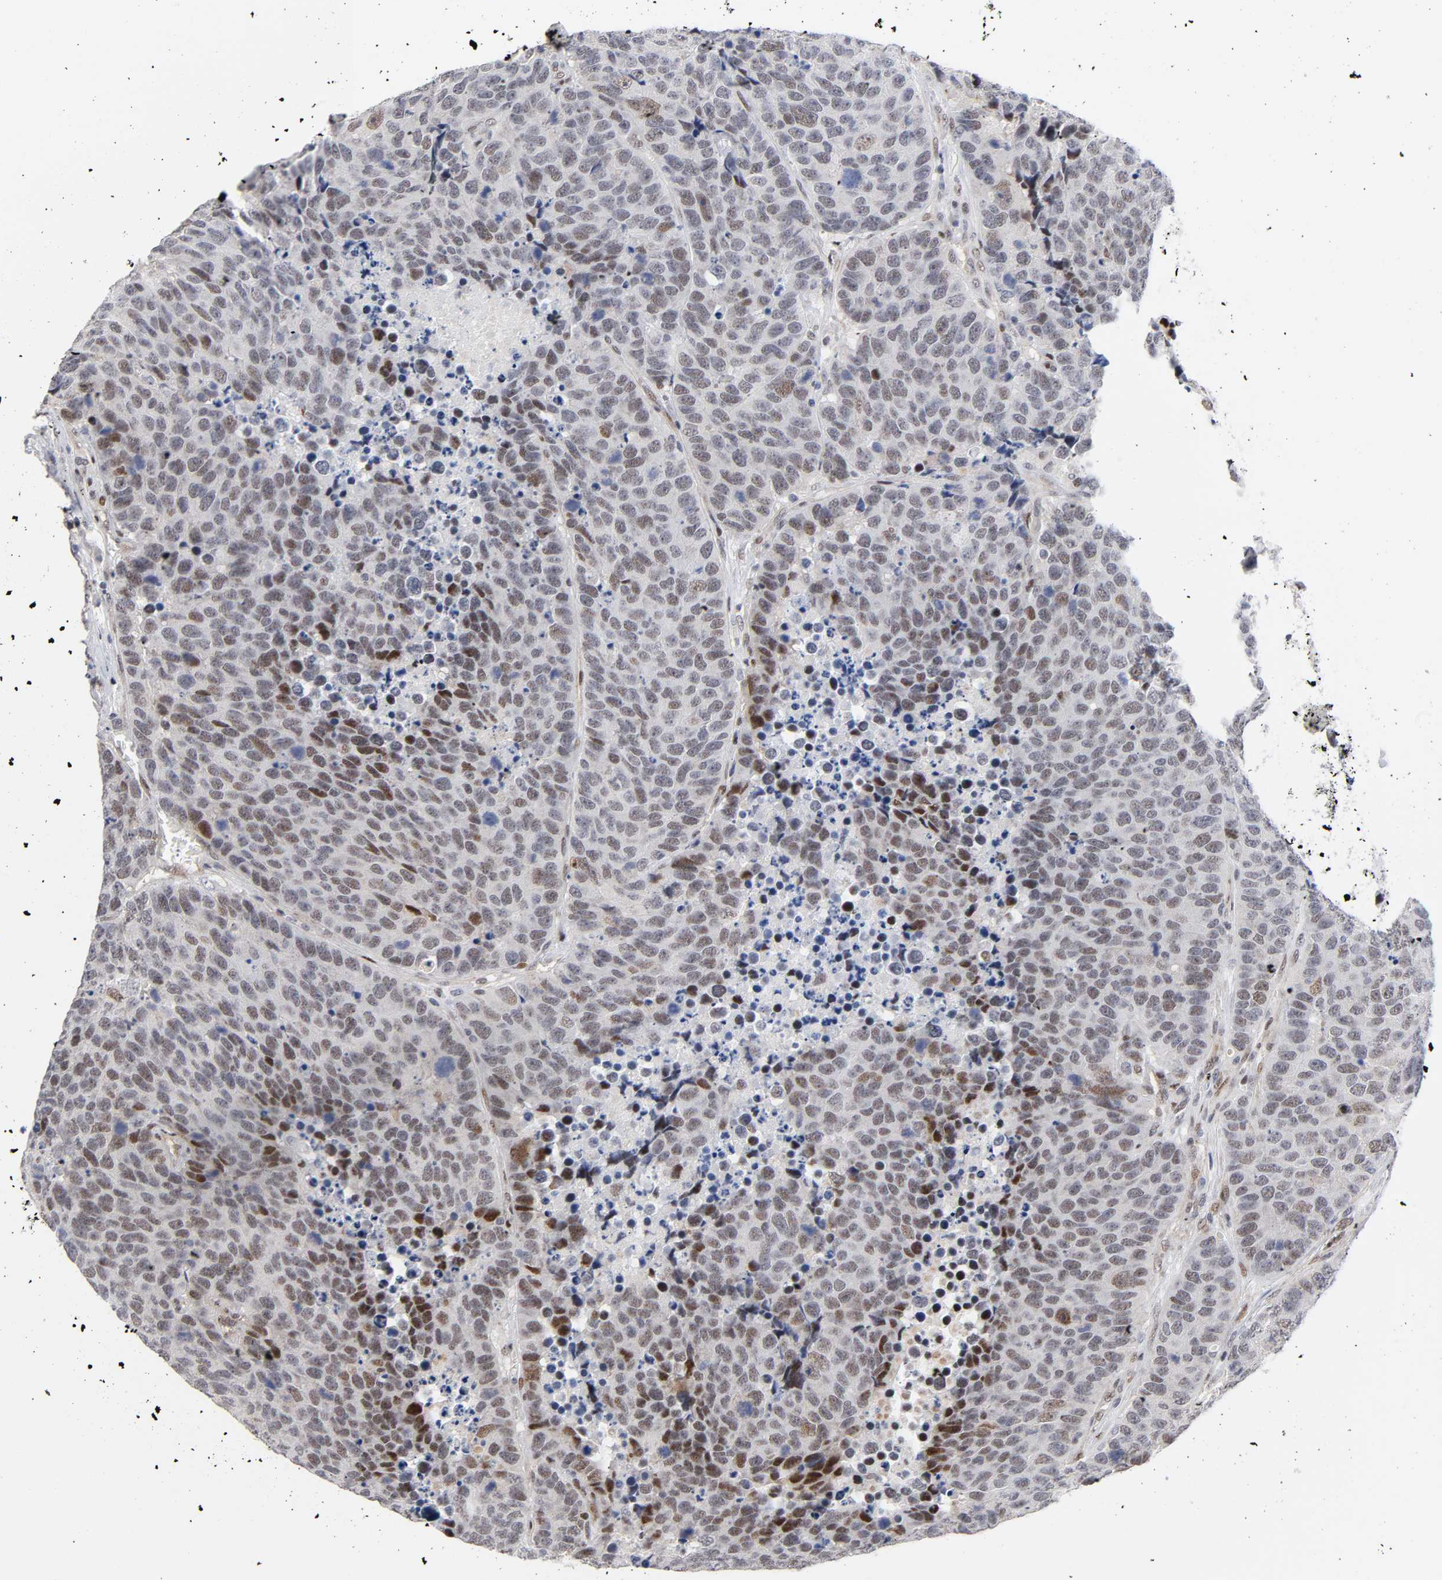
{"staining": {"intensity": "moderate", "quantity": "<25%", "location": "nuclear"}, "tissue": "carcinoid", "cell_type": "Tumor cells", "image_type": "cancer", "snomed": [{"axis": "morphology", "description": "Carcinoid, malignant, NOS"}, {"axis": "topography", "description": "Lung"}], "caption": "Immunohistochemistry photomicrograph of human malignant carcinoid stained for a protein (brown), which shows low levels of moderate nuclear staining in approximately <25% of tumor cells.", "gene": "STK38", "patient": {"sex": "male", "age": 60}}